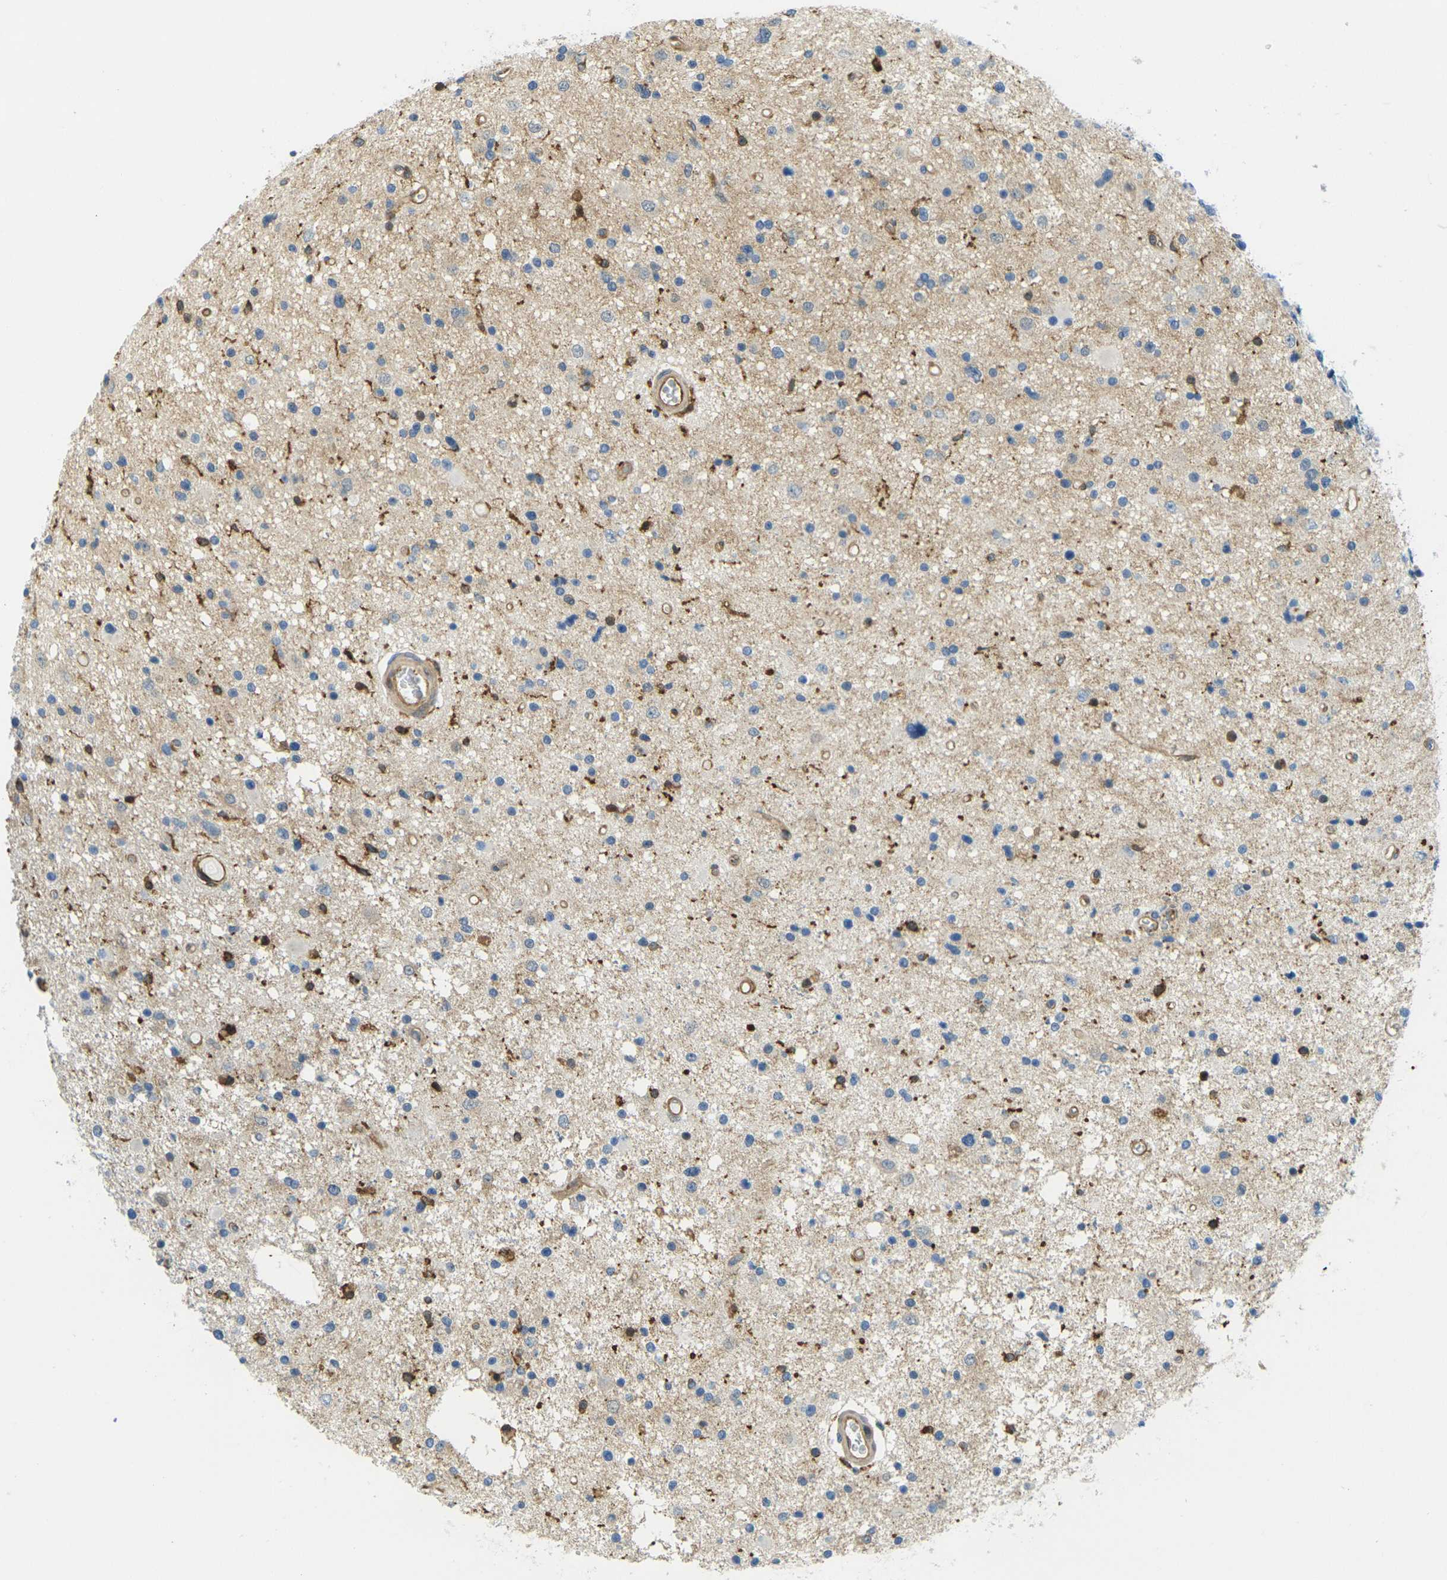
{"staining": {"intensity": "negative", "quantity": "none", "location": "none"}, "tissue": "glioma", "cell_type": "Tumor cells", "image_type": "cancer", "snomed": [{"axis": "morphology", "description": "Glioma, malignant, High grade"}, {"axis": "topography", "description": "Brain"}], "caption": "Immunohistochemistry (IHC) photomicrograph of high-grade glioma (malignant) stained for a protein (brown), which exhibits no positivity in tumor cells.", "gene": "LASP1", "patient": {"sex": "male", "age": 33}}